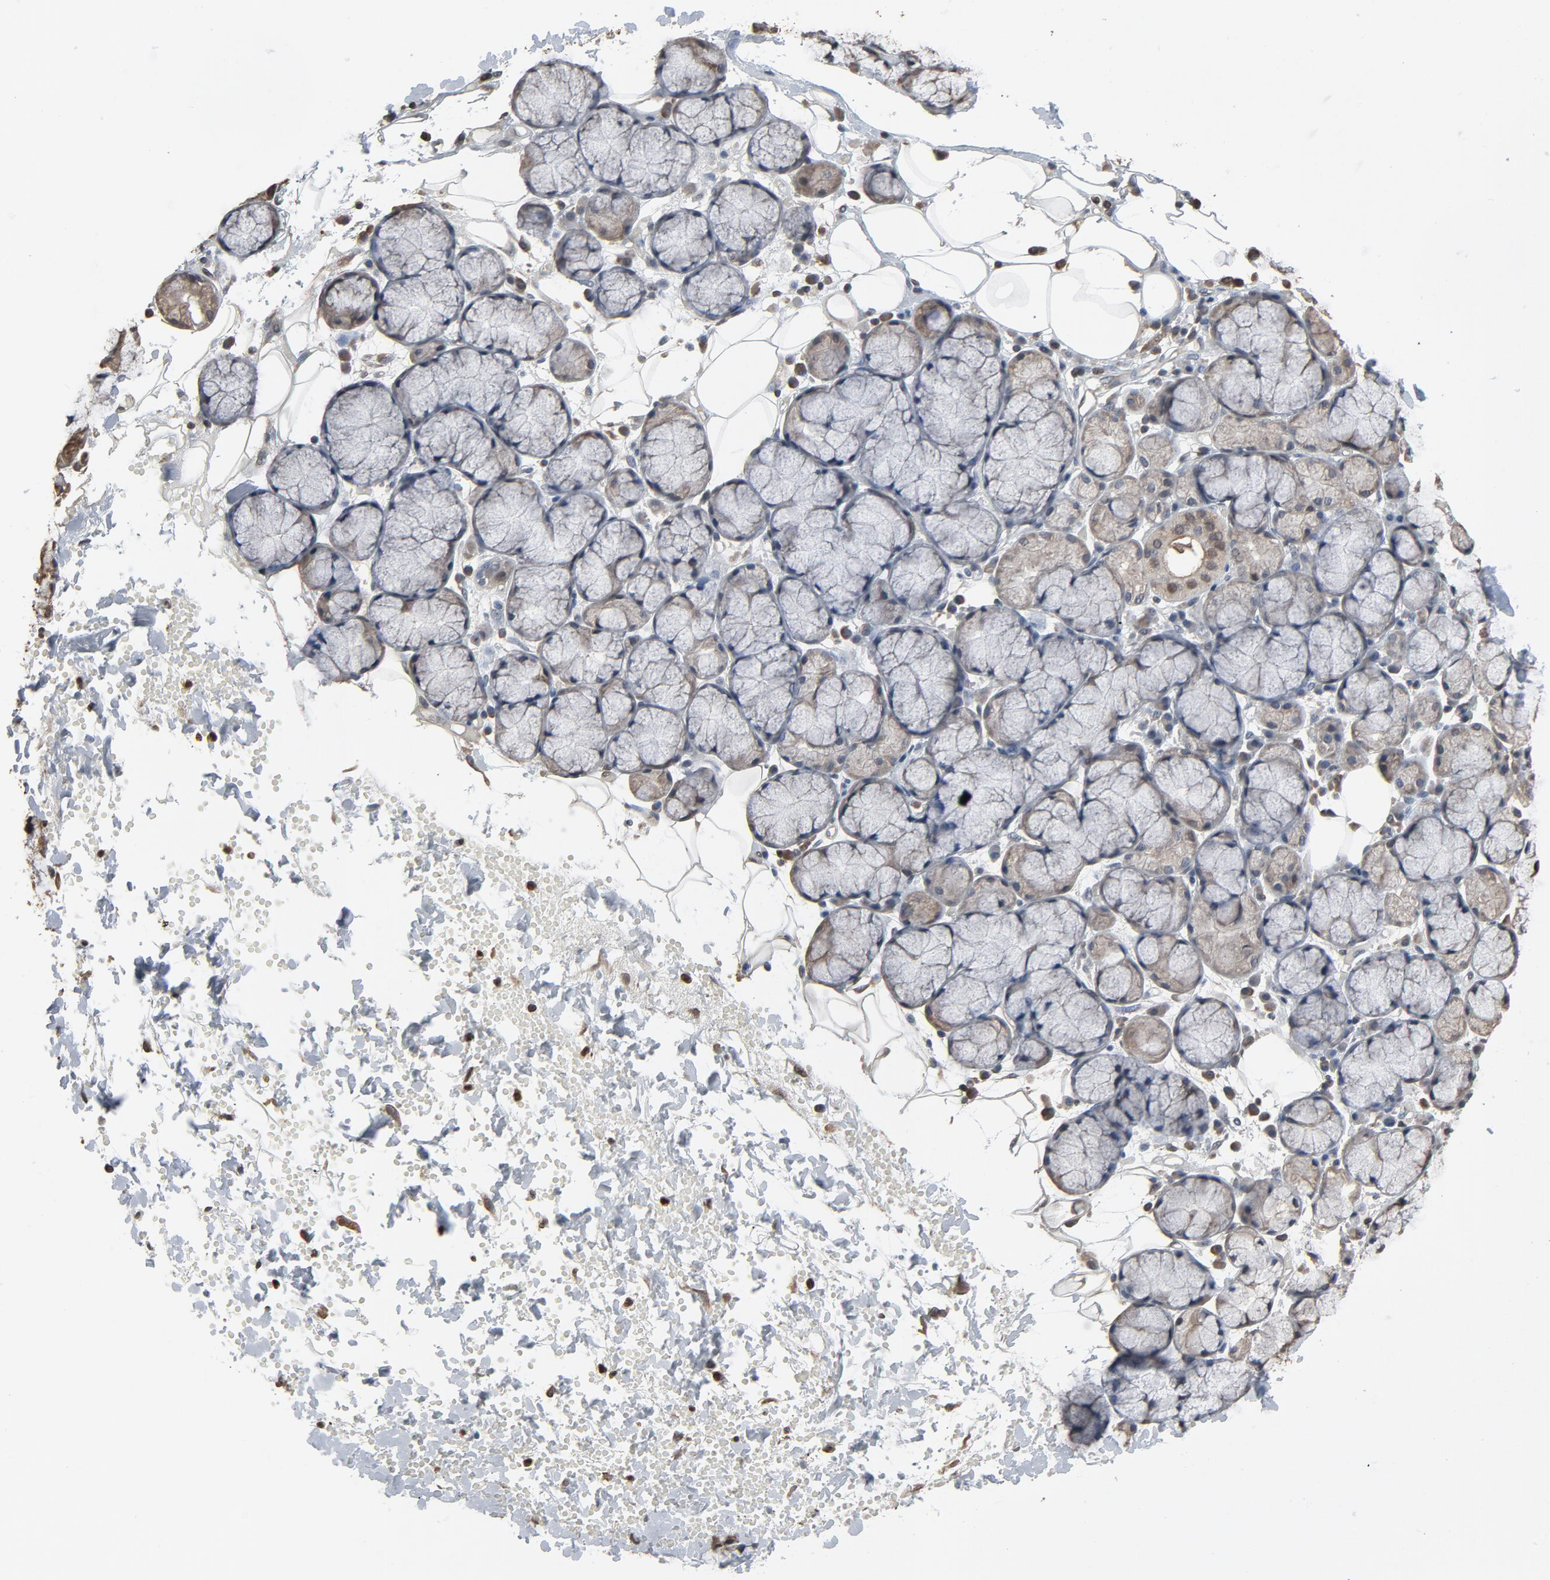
{"staining": {"intensity": "weak", "quantity": "<25%", "location": "cytoplasmic/membranous,nuclear"}, "tissue": "salivary gland", "cell_type": "Glandular cells", "image_type": "normal", "snomed": [{"axis": "morphology", "description": "Normal tissue, NOS"}, {"axis": "topography", "description": "Skeletal muscle"}, {"axis": "topography", "description": "Oral tissue"}, {"axis": "topography", "description": "Salivary gland"}, {"axis": "topography", "description": "Peripheral nerve tissue"}], "caption": "Immunohistochemical staining of normal human salivary gland reveals no significant staining in glandular cells.", "gene": "UBE2D1", "patient": {"sex": "male", "age": 54}}